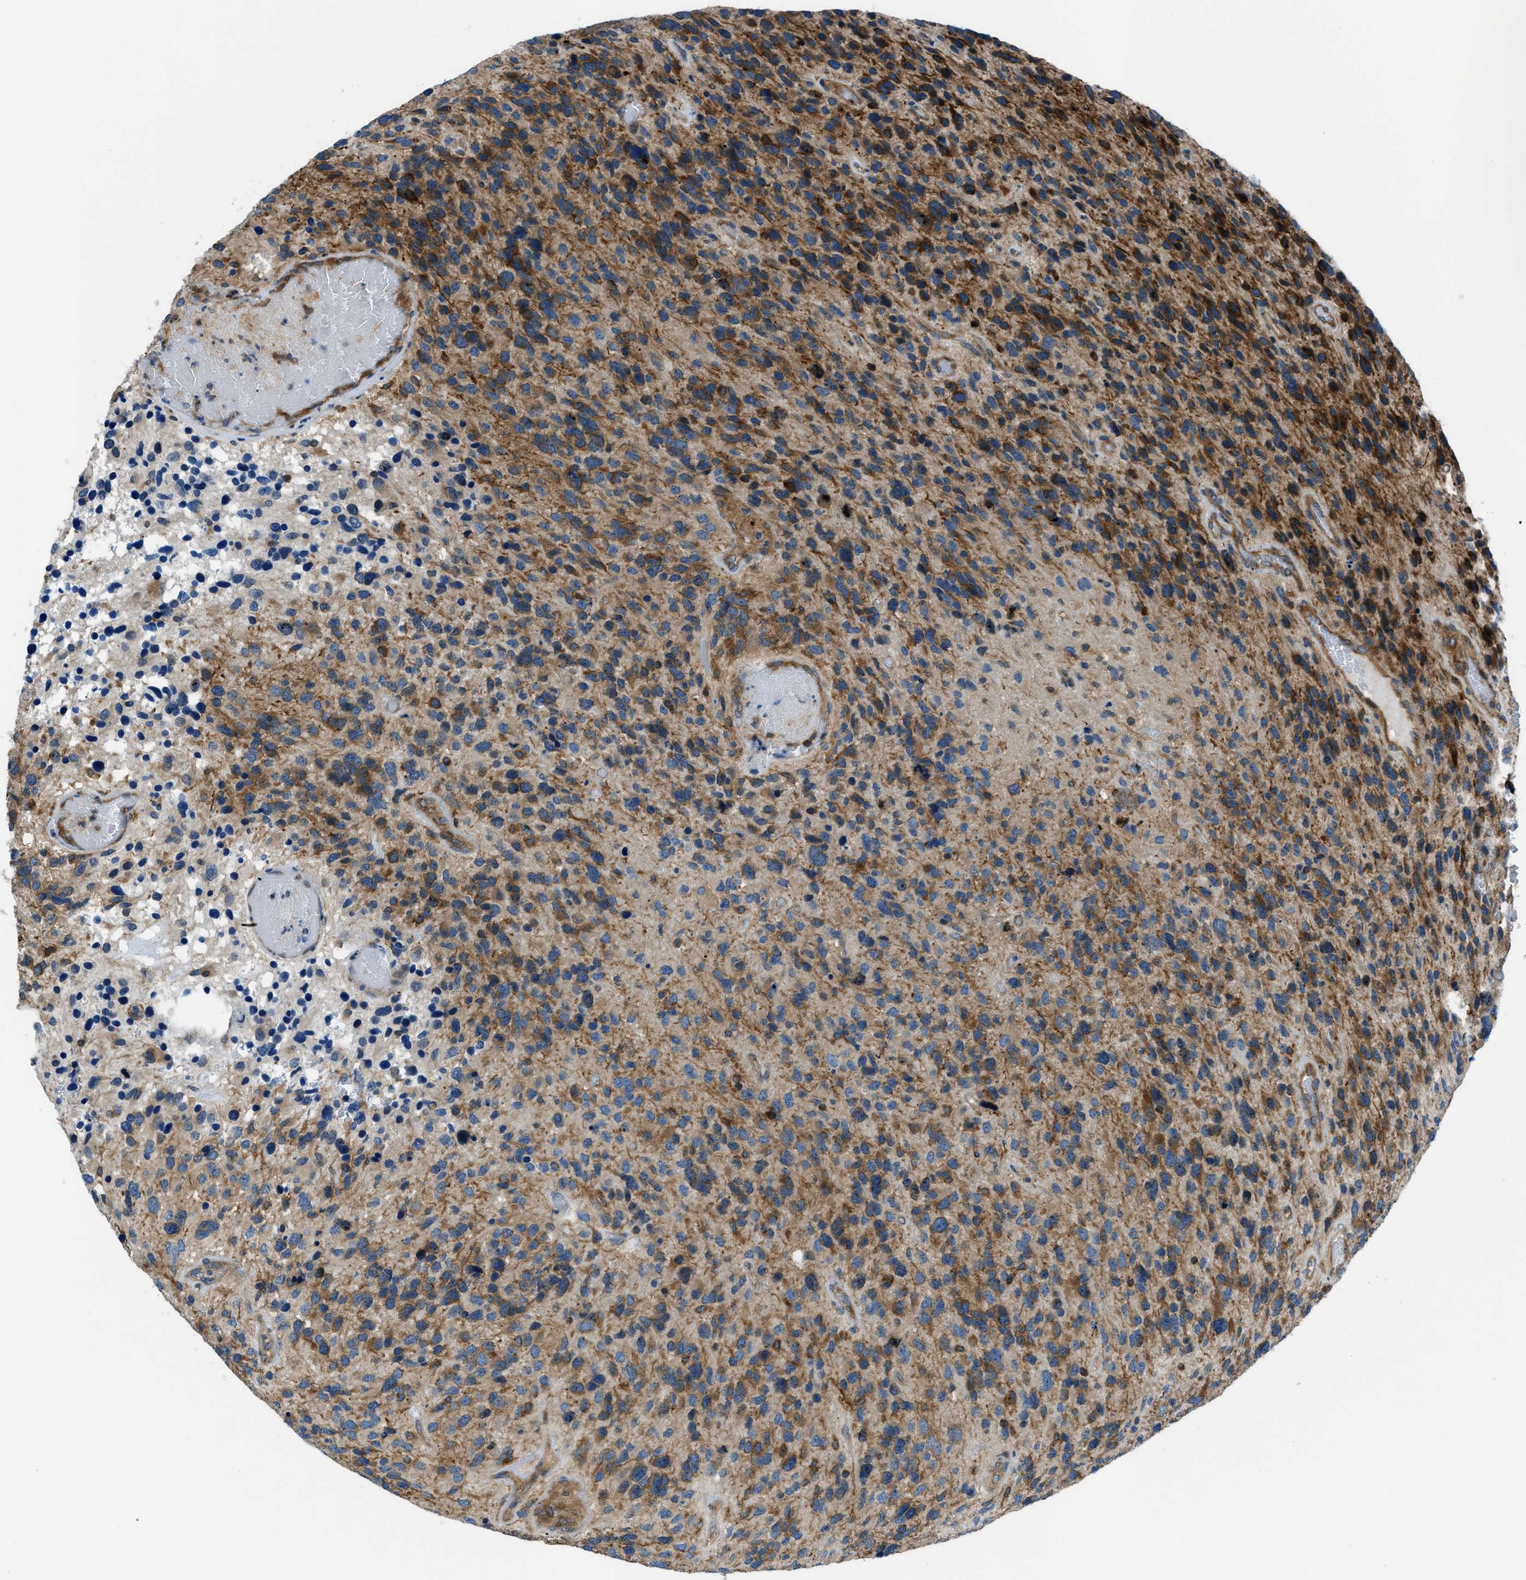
{"staining": {"intensity": "moderate", "quantity": ">75%", "location": "cytoplasmic/membranous"}, "tissue": "glioma", "cell_type": "Tumor cells", "image_type": "cancer", "snomed": [{"axis": "morphology", "description": "Glioma, malignant, High grade"}, {"axis": "topography", "description": "Brain"}], "caption": "High-grade glioma (malignant) tissue displays moderate cytoplasmic/membranous expression in approximately >75% of tumor cells Nuclei are stained in blue.", "gene": "ARFGAP2", "patient": {"sex": "female", "age": 58}}